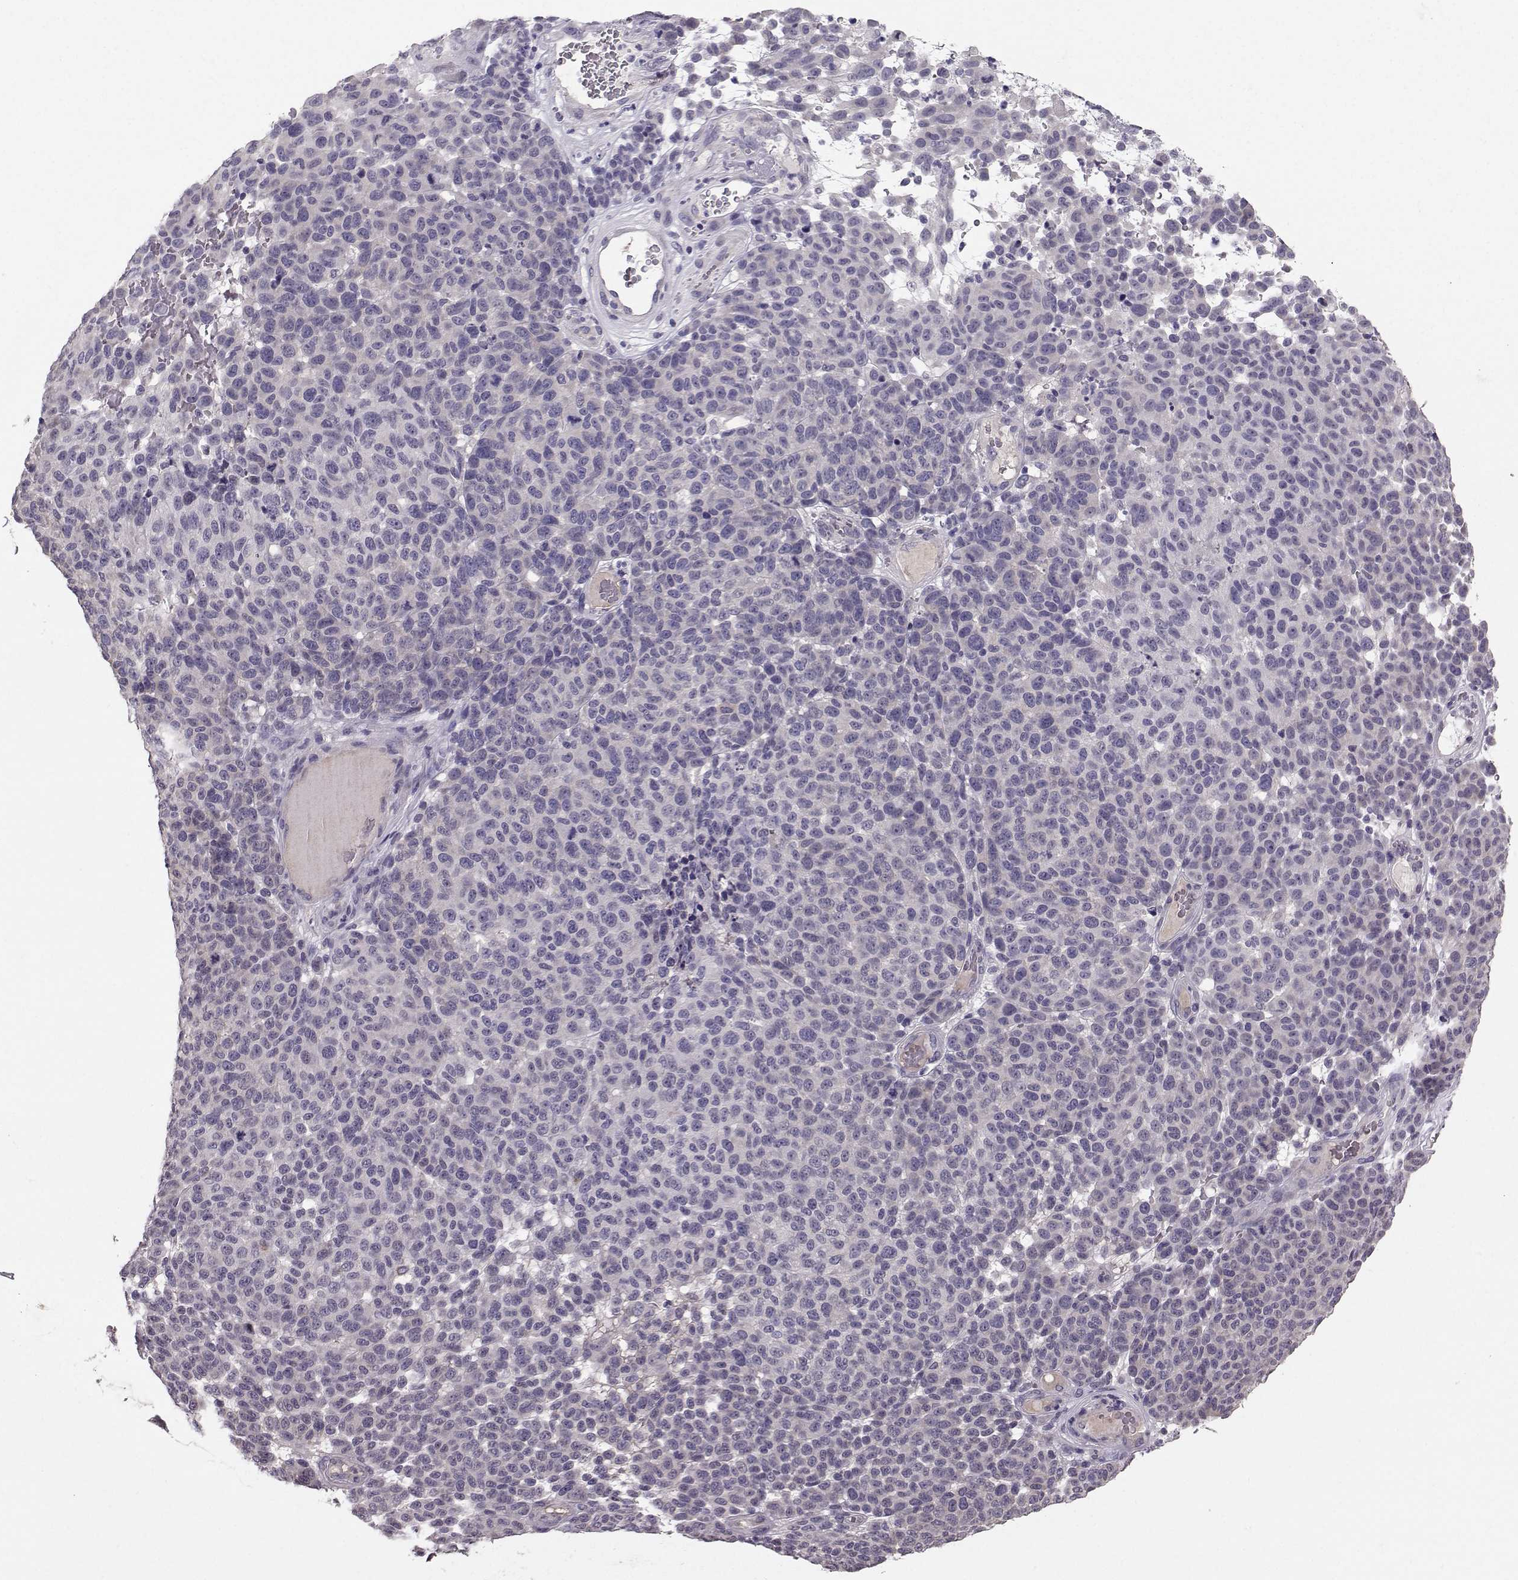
{"staining": {"intensity": "negative", "quantity": "none", "location": "none"}, "tissue": "melanoma", "cell_type": "Tumor cells", "image_type": "cancer", "snomed": [{"axis": "morphology", "description": "Malignant melanoma, NOS"}, {"axis": "topography", "description": "Skin"}], "caption": "Micrograph shows no protein staining in tumor cells of malignant melanoma tissue. (DAB (3,3'-diaminobenzidine) IHC visualized using brightfield microscopy, high magnification).", "gene": "TSPYL5", "patient": {"sex": "male", "age": 59}}